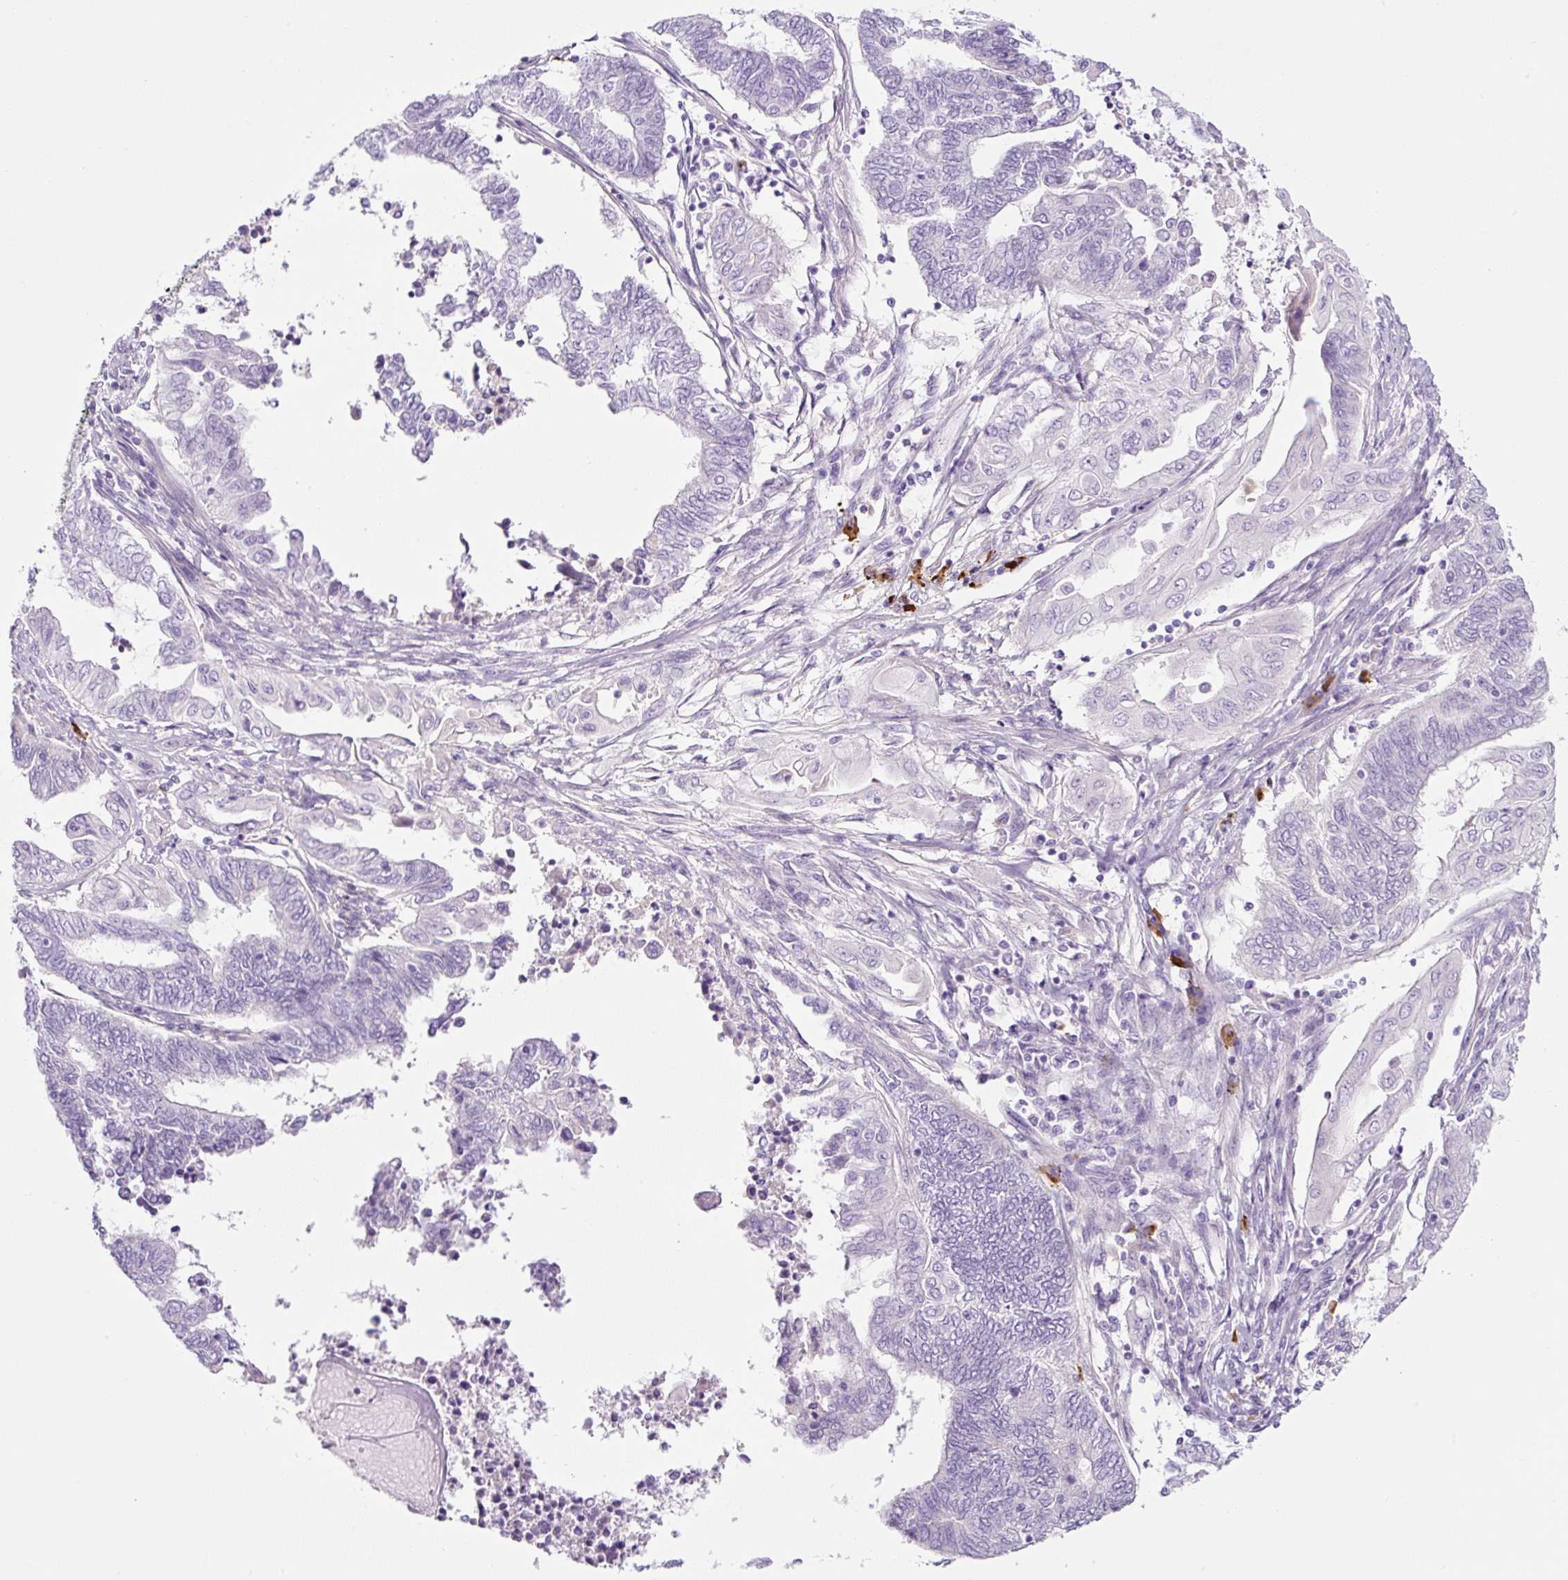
{"staining": {"intensity": "negative", "quantity": "none", "location": "none"}, "tissue": "endometrial cancer", "cell_type": "Tumor cells", "image_type": "cancer", "snomed": [{"axis": "morphology", "description": "Adenocarcinoma, NOS"}, {"axis": "topography", "description": "Uterus"}, {"axis": "topography", "description": "Endometrium"}], "caption": "The immunohistochemistry histopathology image has no significant staining in tumor cells of endometrial cancer (adenocarcinoma) tissue. The staining is performed using DAB (3,3'-diaminobenzidine) brown chromogen with nuclei counter-stained in using hematoxylin.", "gene": "RNF212B", "patient": {"sex": "female", "age": 70}}